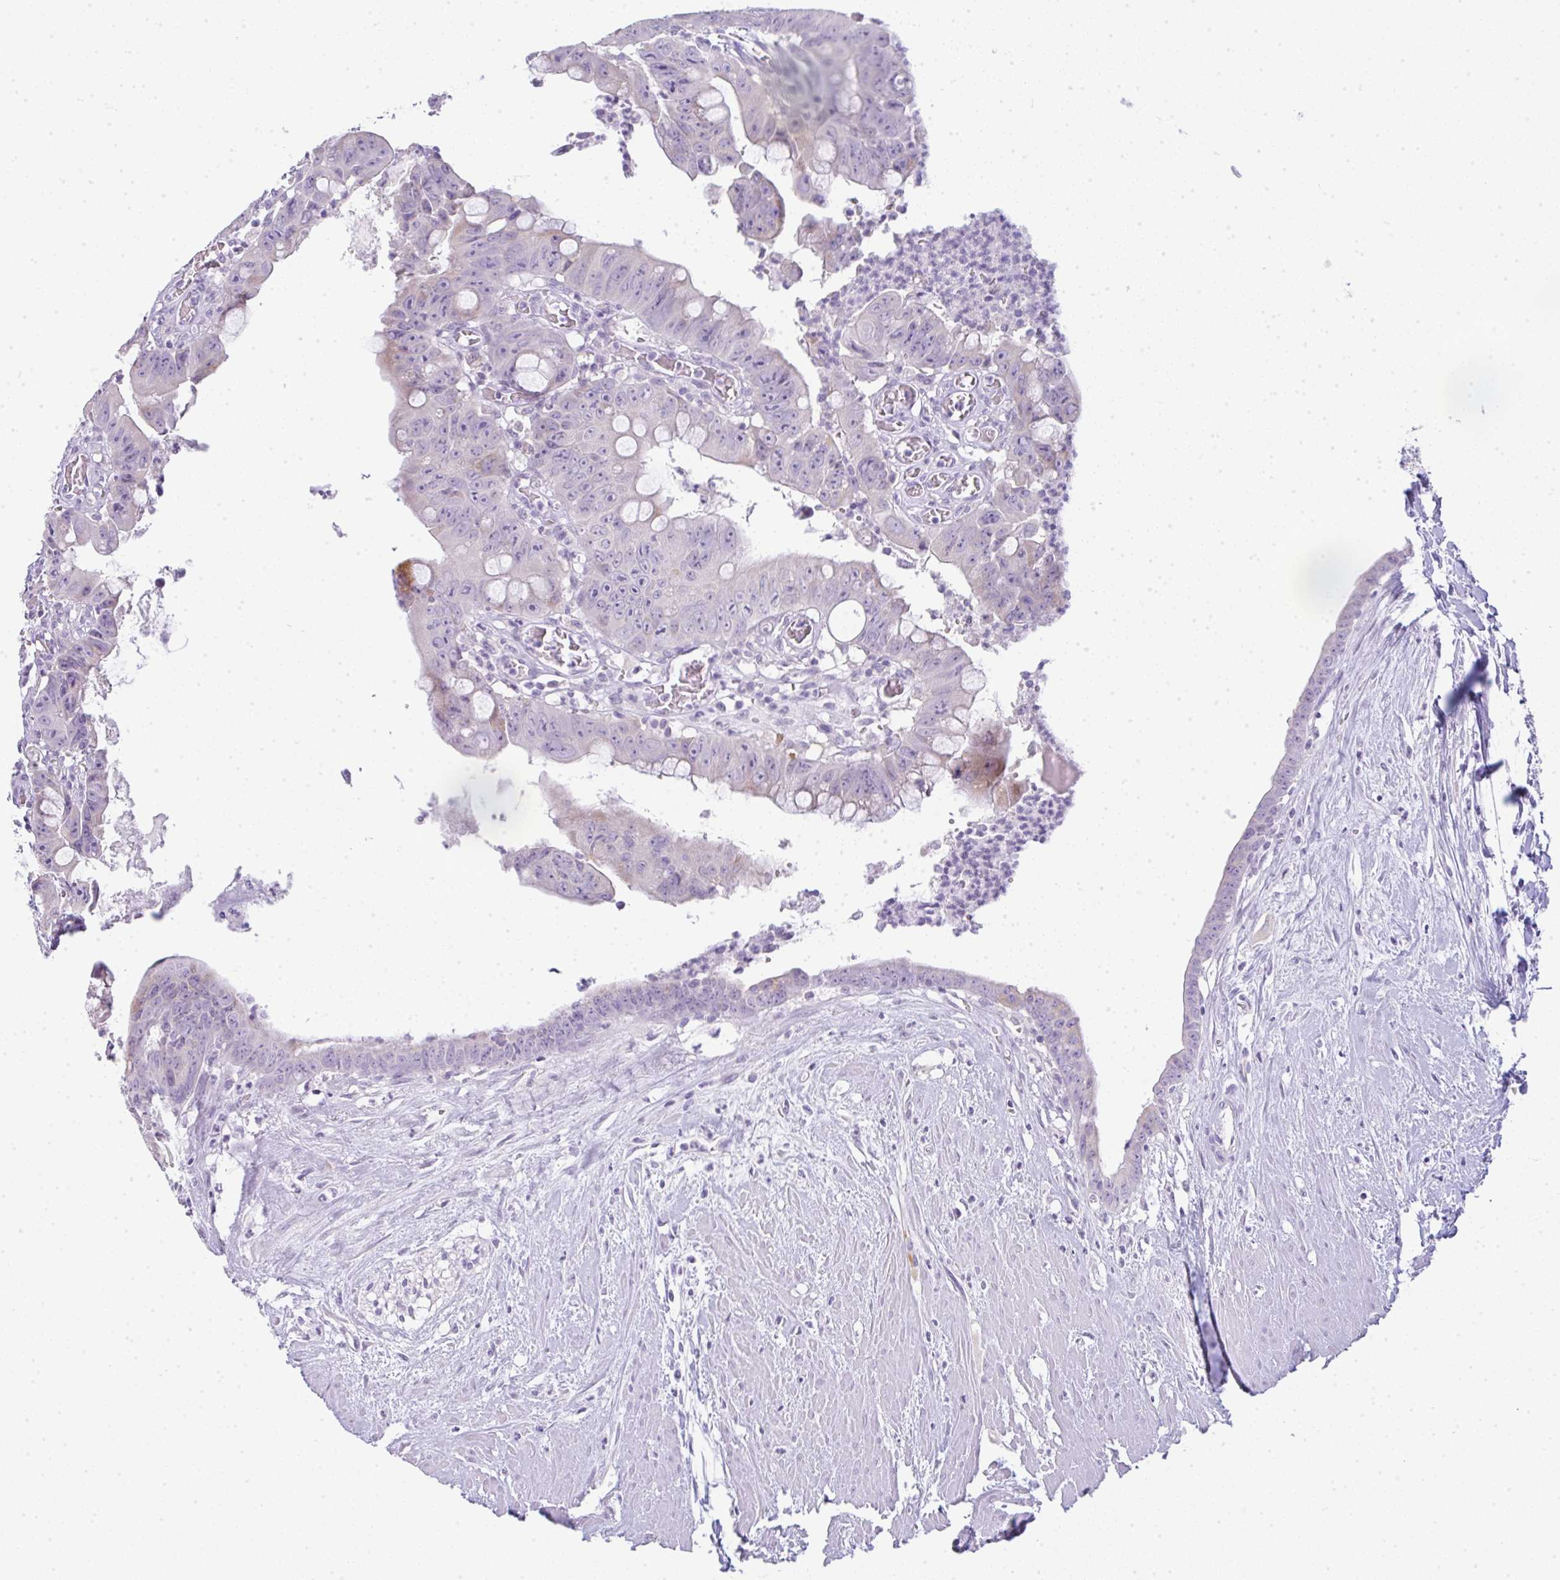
{"staining": {"intensity": "weak", "quantity": "<25%", "location": "cytoplasmic/membranous"}, "tissue": "colorectal cancer", "cell_type": "Tumor cells", "image_type": "cancer", "snomed": [{"axis": "morphology", "description": "Adenocarcinoma, NOS"}, {"axis": "topography", "description": "Rectum"}], "caption": "There is no significant staining in tumor cells of colorectal cancer (adenocarcinoma).", "gene": "LPAR4", "patient": {"sex": "male", "age": 78}}